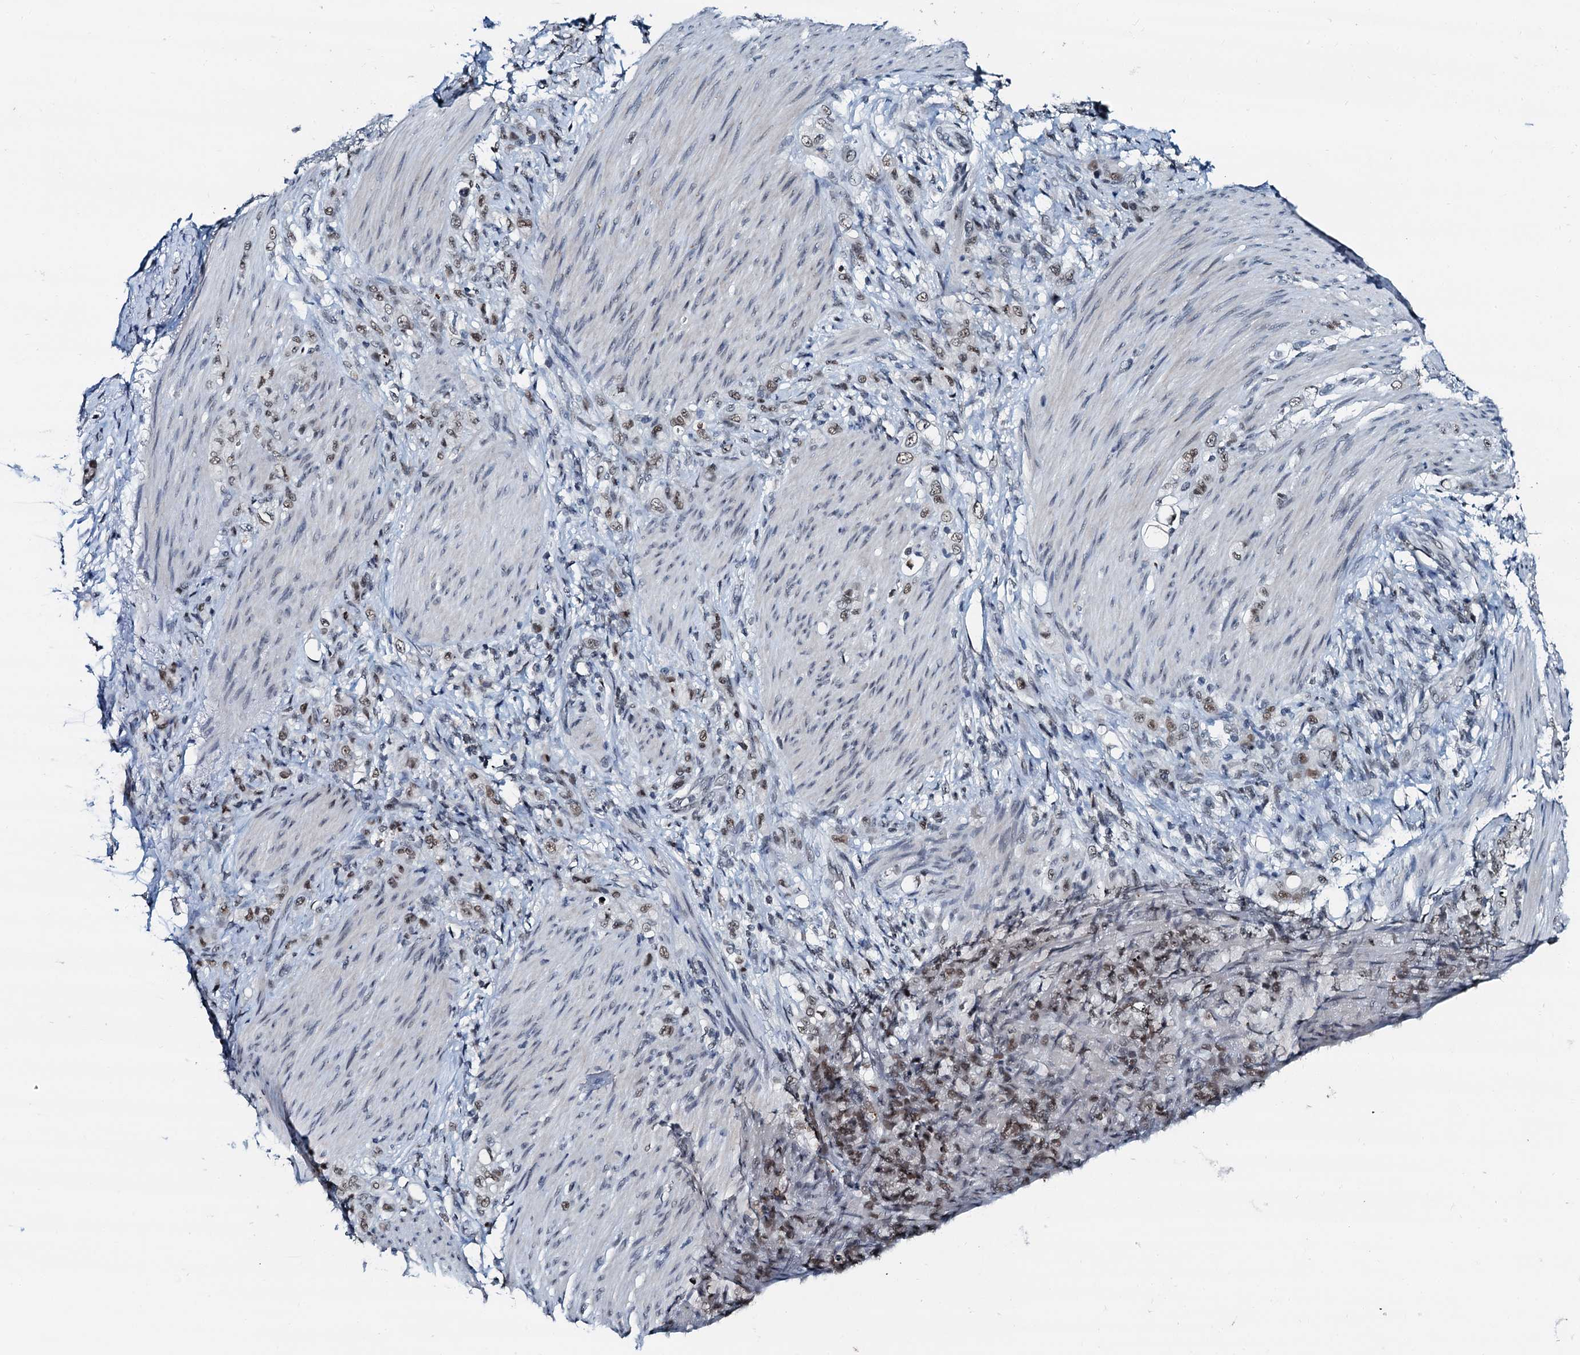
{"staining": {"intensity": "weak", "quantity": ">75%", "location": "nuclear"}, "tissue": "stomach cancer", "cell_type": "Tumor cells", "image_type": "cancer", "snomed": [{"axis": "morphology", "description": "Adenocarcinoma, NOS"}, {"axis": "topography", "description": "Stomach"}], "caption": "Adenocarcinoma (stomach) stained with immunohistochemistry (IHC) reveals weak nuclear expression in approximately >75% of tumor cells.", "gene": "SNRPD1", "patient": {"sex": "female", "age": 79}}